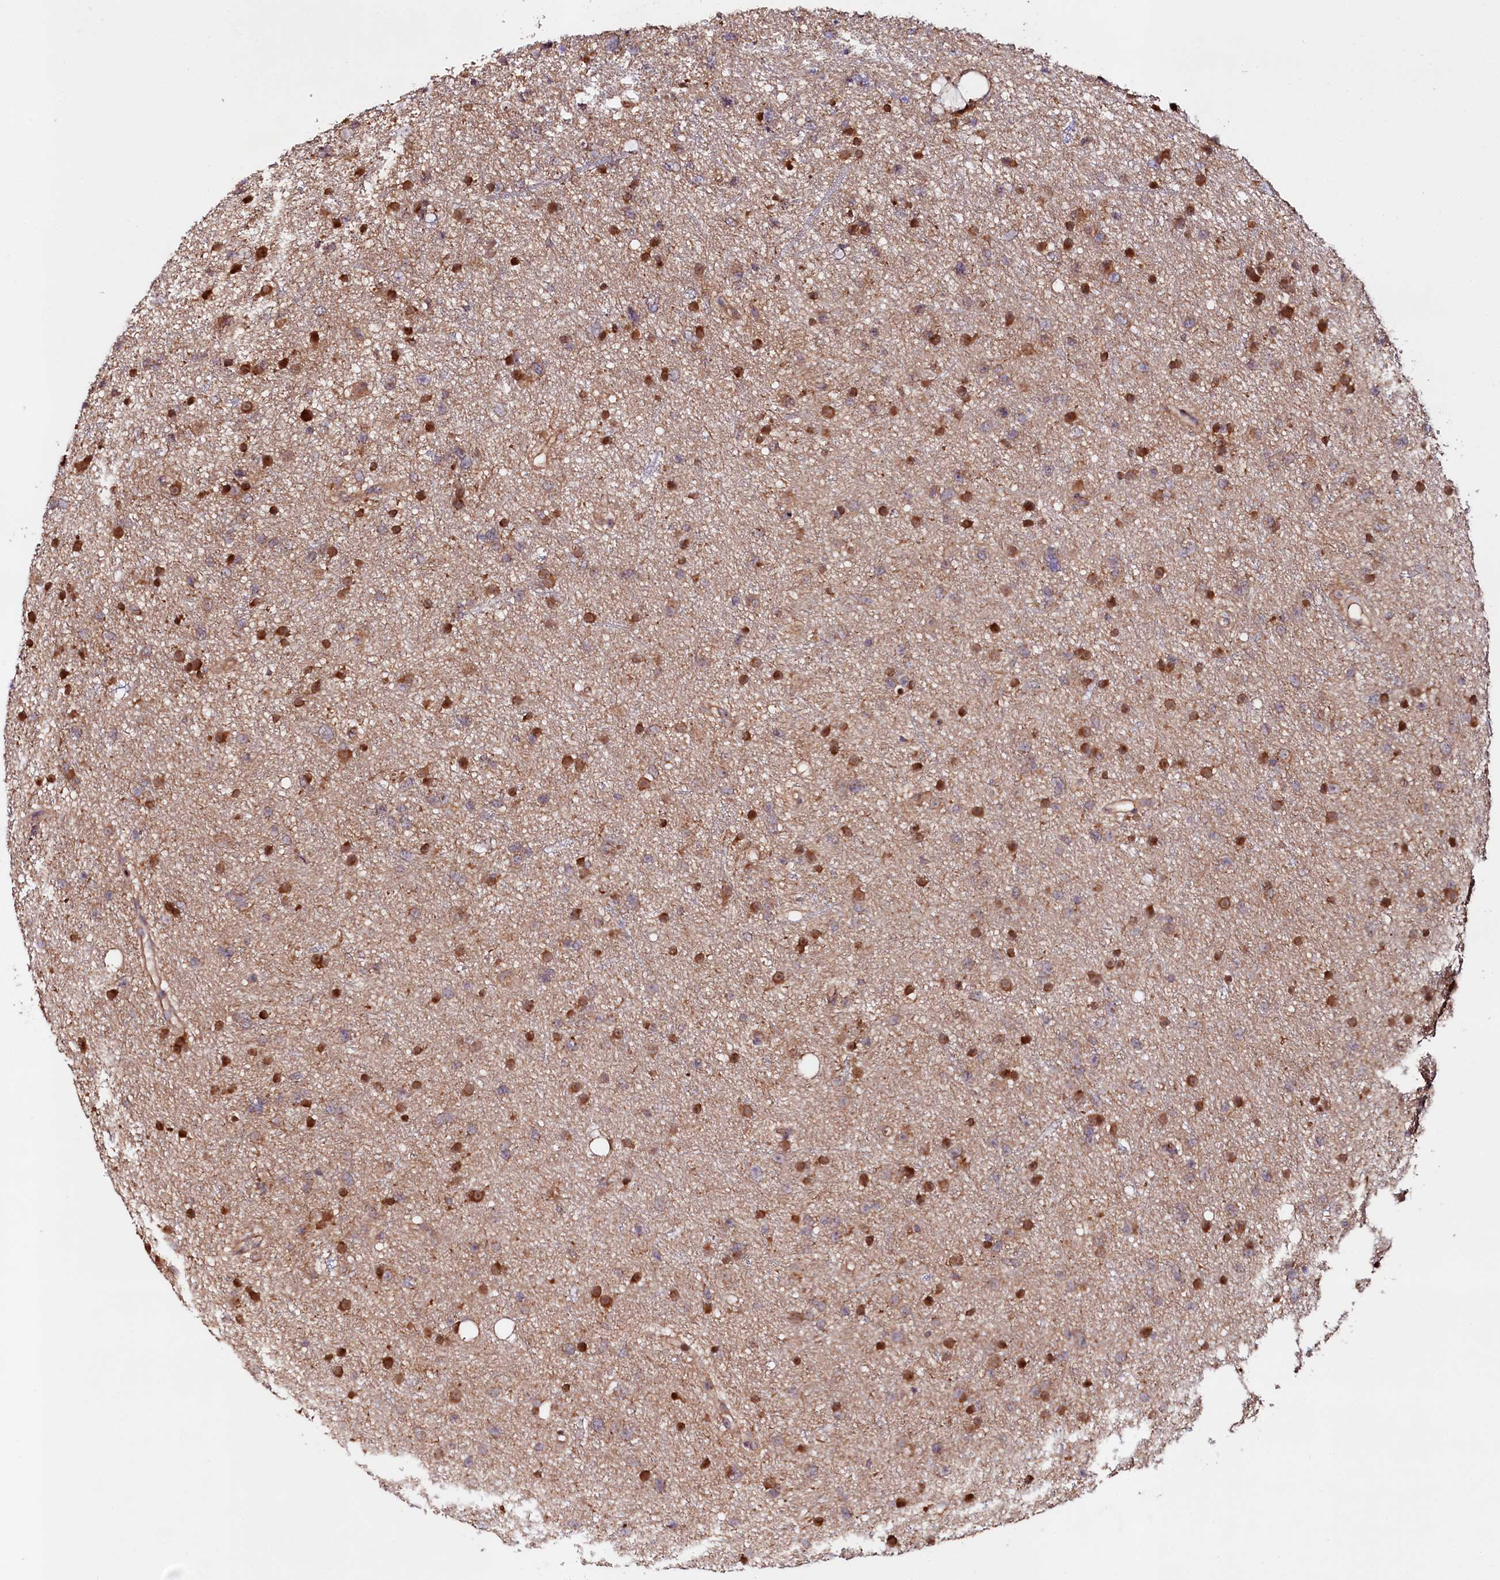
{"staining": {"intensity": "moderate", "quantity": "25%-75%", "location": "cytoplasmic/membranous,nuclear"}, "tissue": "glioma", "cell_type": "Tumor cells", "image_type": "cancer", "snomed": [{"axis": "morphology", "description": "Glioma, malignant, Low grade"}, {"axis": "topography", "description": "Cerebral cortex"}], "caption": "Tumor cells reveal medium levels of moderate cytoplasmic/membranous and nuclear expression in approximately 25%-75% of cells in malignant glioma (low-grade).", "gene": "NEDD1", "patient": {"sex": "female", "age": 39}}